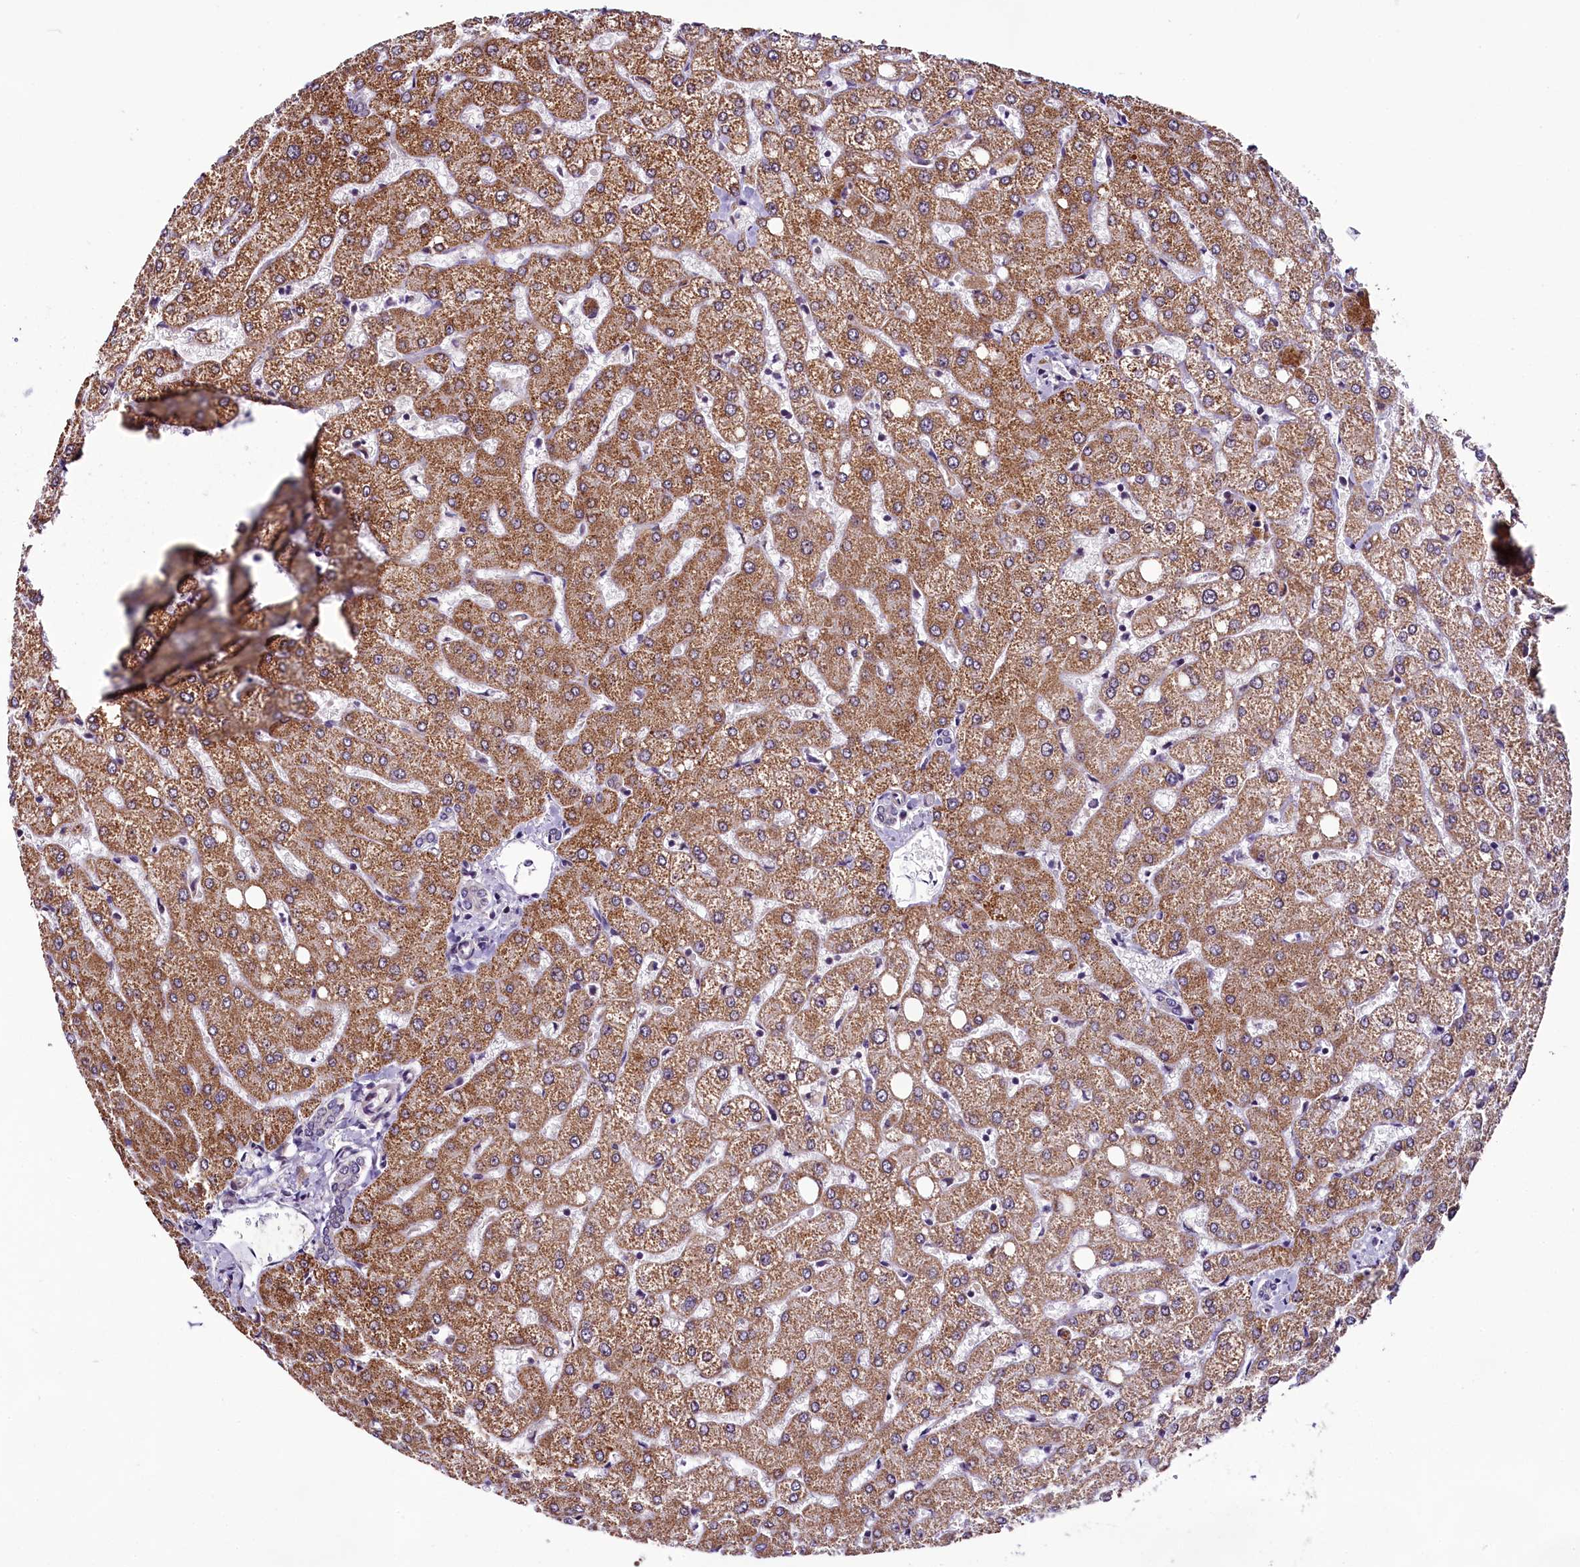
{"staining": {"intensity": "negative", "quantity": "none", "location": "none"}, "tissue": "liver", "cell_type": "Cholangiocytes", "image_type": "normal", "snomed": [{"axis": "morphology", "description": "Normal tissue, NOS"}, {"axis": "topography", "description": "Liver"}], "caption": "Human liver stained for a protein using immunohistochemistry (IHC) shows no positivity in cholangiocytes.", "gene": "RPUSD2", "patient": {"sex": "female", "age": 54}}